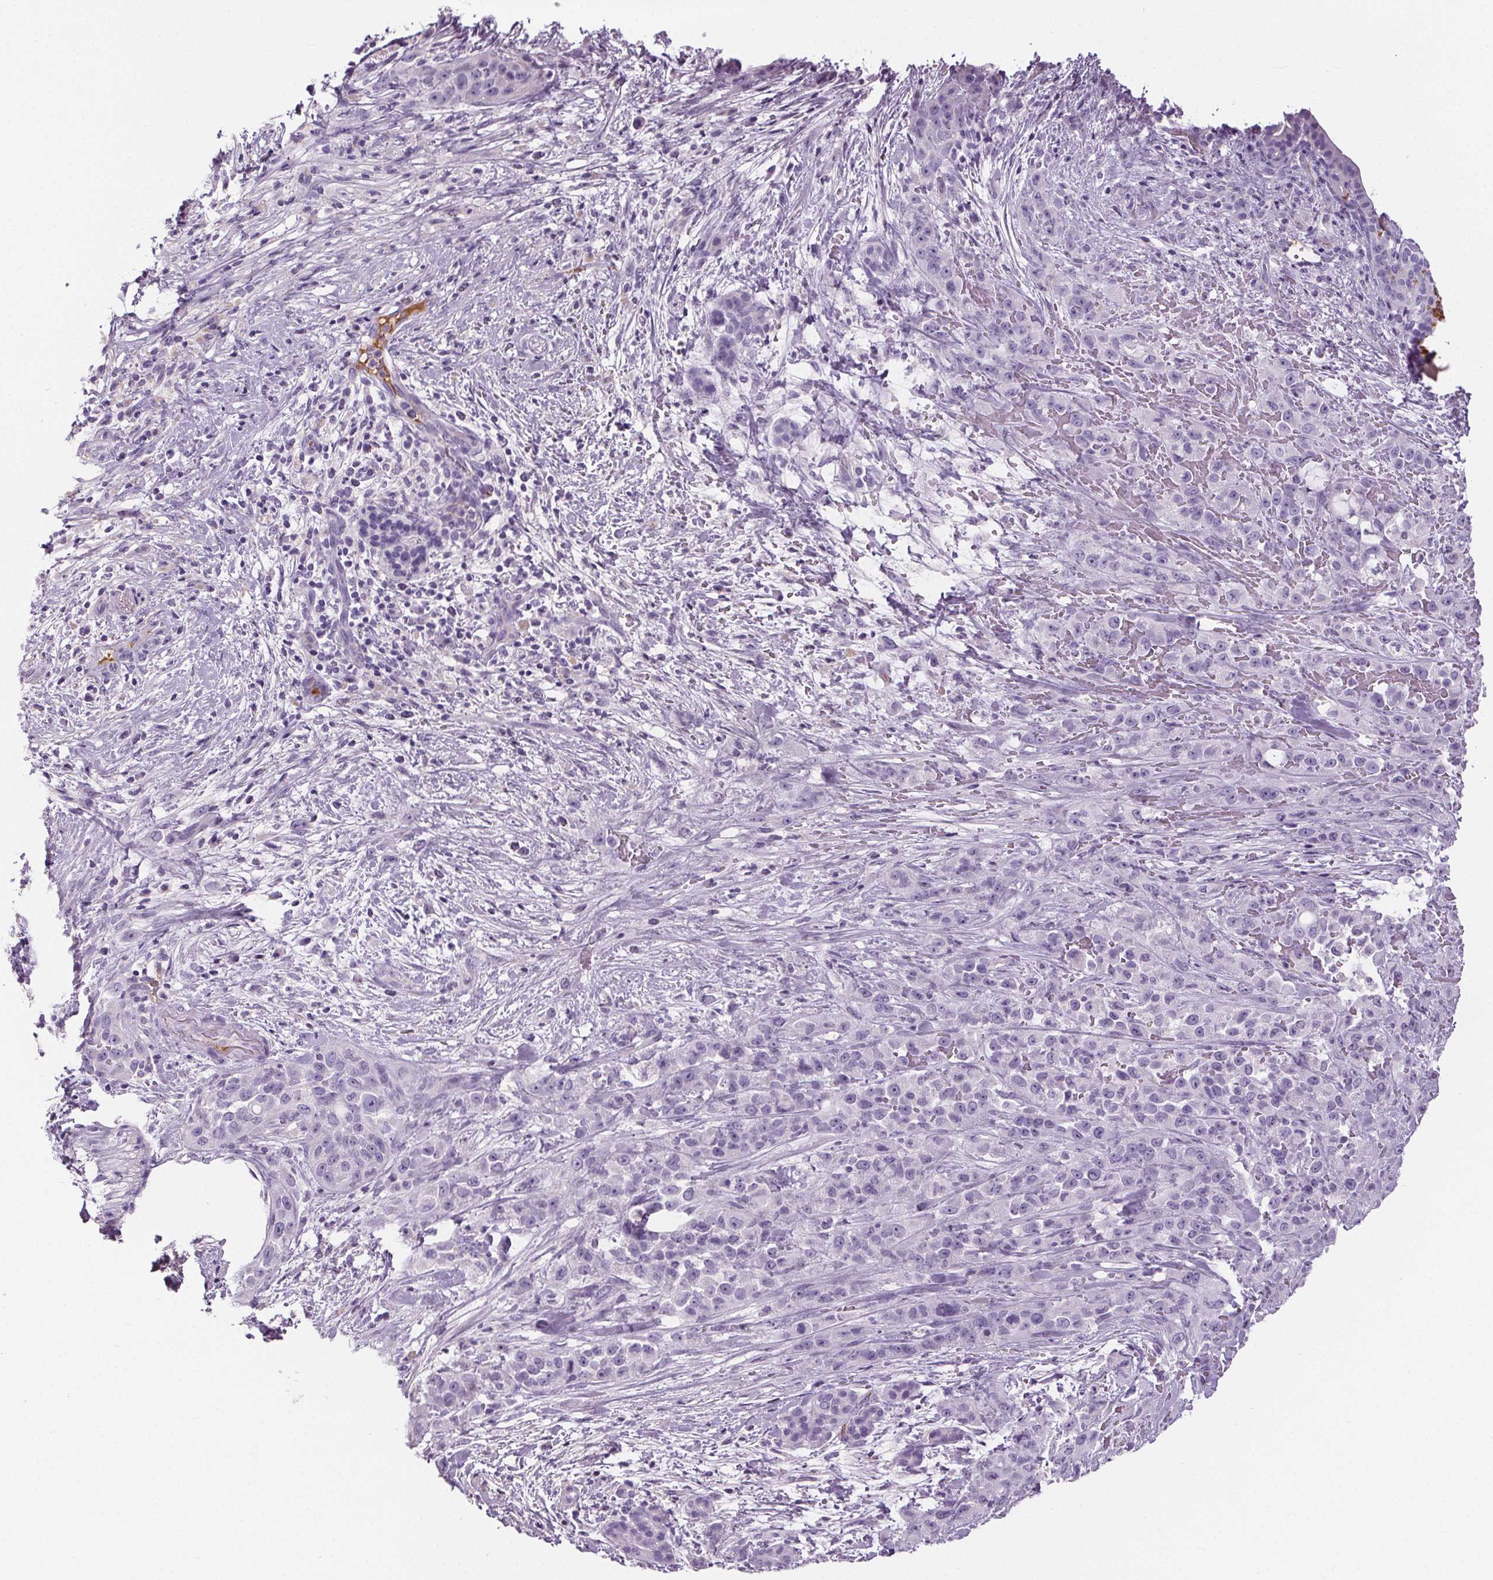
{"staining": {"intensity": "negative", "quantity": "none", "location": "none"}, "tissue": "pancreatic cancer", "cell_type": "Tumor cells", "image_type": "cancer", "snomed": [{"axis": "morphology", "description": "Adenocarcinoma, NOS"}, {"axis": "topography", "description": "Pancreas"}], "caption": "Histopathology image shows no significant protein positivity in tumor cells of pancreatic cancer (adenocarcinoma).", "gene": "CD5L", "patient": {"sex": "male", "age": 44}}